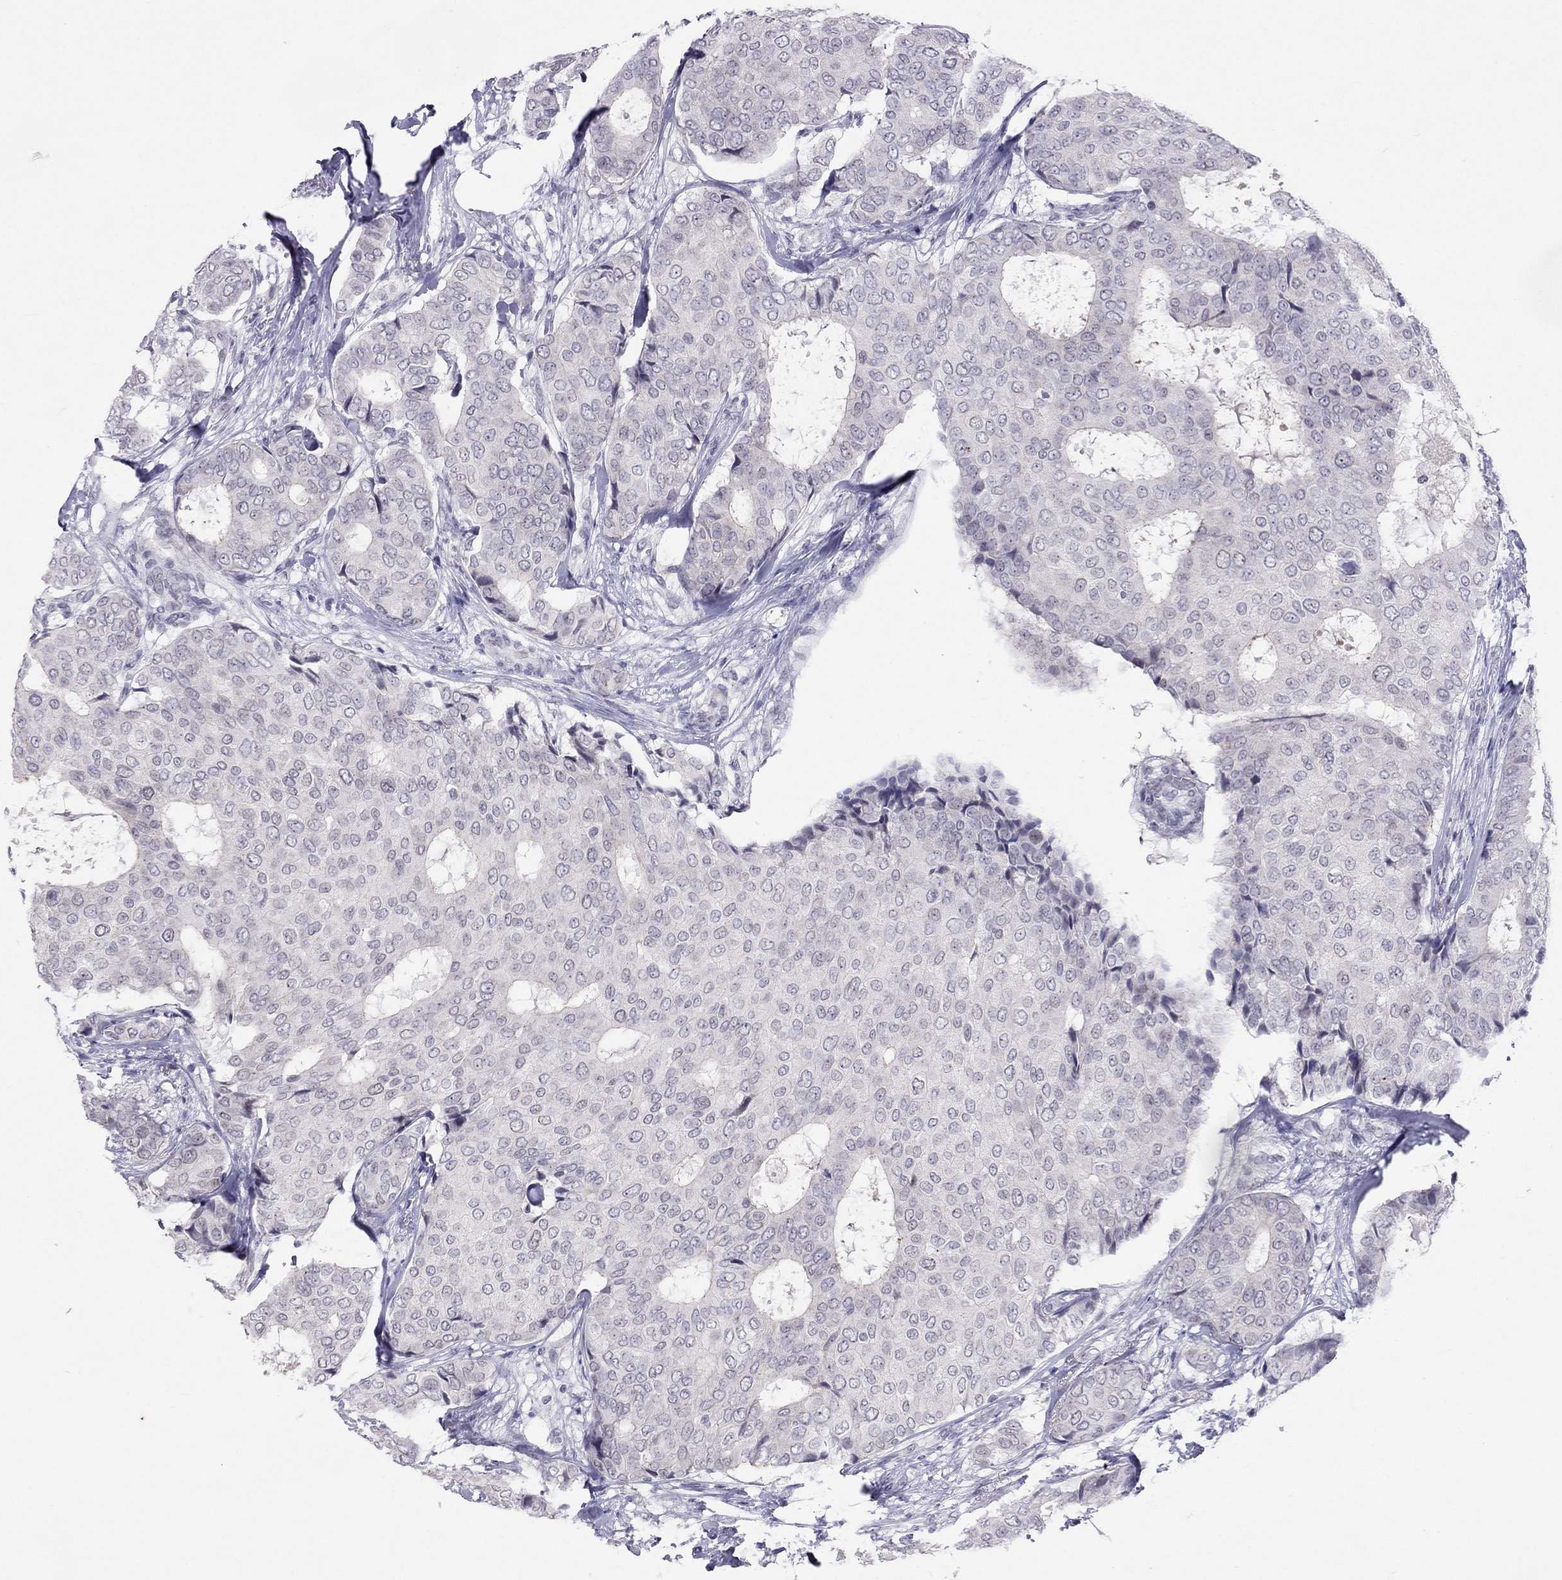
{"staining": {"intensity": "negative", "quantity": "none", "location": "none"}, "tissue": "breast cancer", "cell_type": "Tumor cells", "image_type": "cancer", "snomed": [{"axis": "morphology", "description": "Duct carcinoma"}, {"axis": "topography", "description": "Breast"}], "caption": "A micrograph of breast cancer stained for a protein displays no brown staining in tumor cells.", "gene": "JHY", "patient": {"sex": "female", "age": 75}}